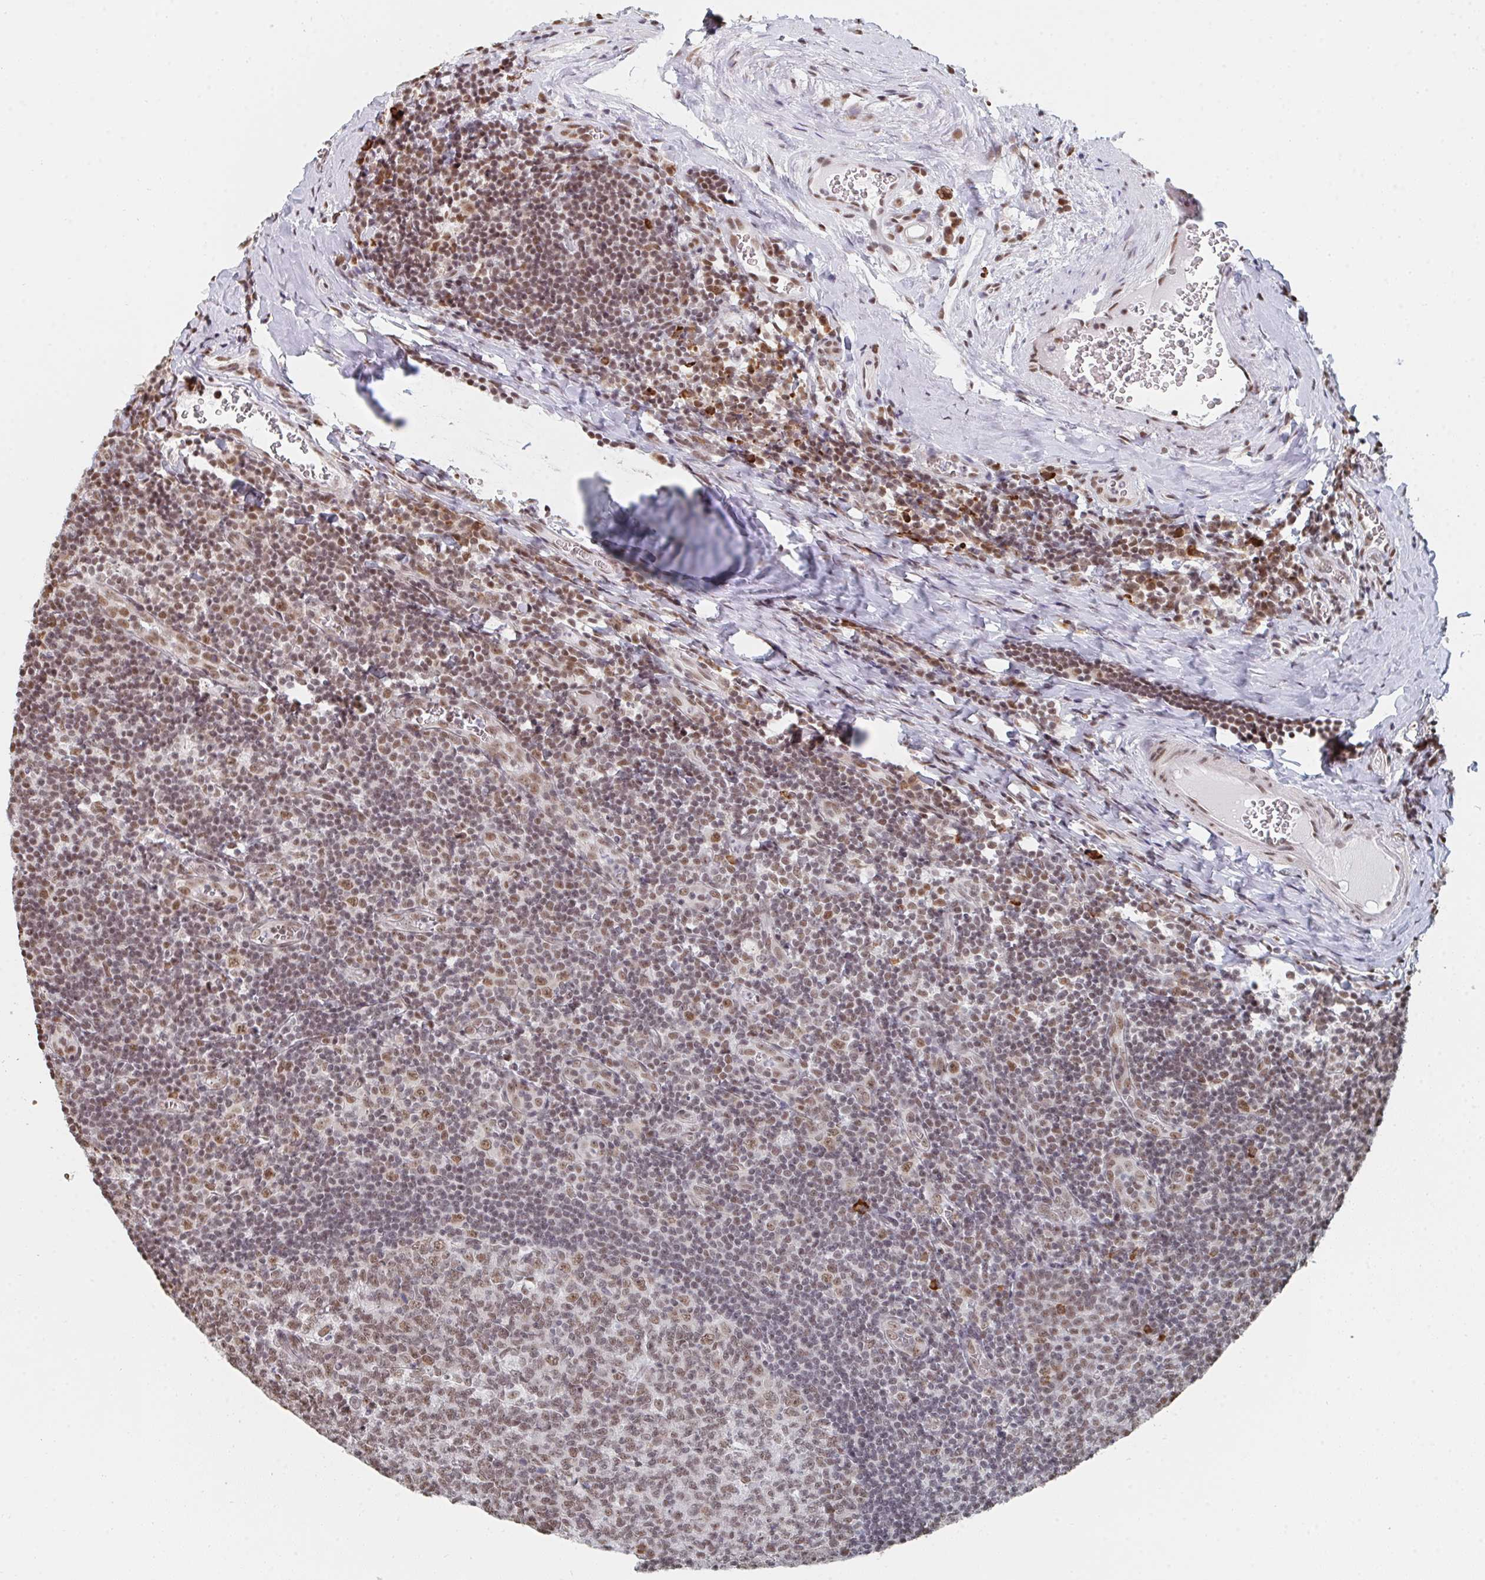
{"staining": {"intensity": "moderate", "quantity": ">75%", "location": "nuclear"}, "tissue": "tonsil", "cell_type": "Germinal center cells", "image_type": "normal", "snomed": [{"axis": "morphology", "description": "Normal tissue, NOS"}, {"axis": "morphology", "description": "Inflammation, NOS"}, {"axis": "topography", "description": "Tonsil"}], "caption": "The immunohistochemical stain shows moderate nuclear positivity in germinal center cells of normal tonsil. Ihc stains the protein of interest in brown and the nuclei are stained blue.", "gene": "MBNL1", "patient": {"sex": "female", "age": 31}}